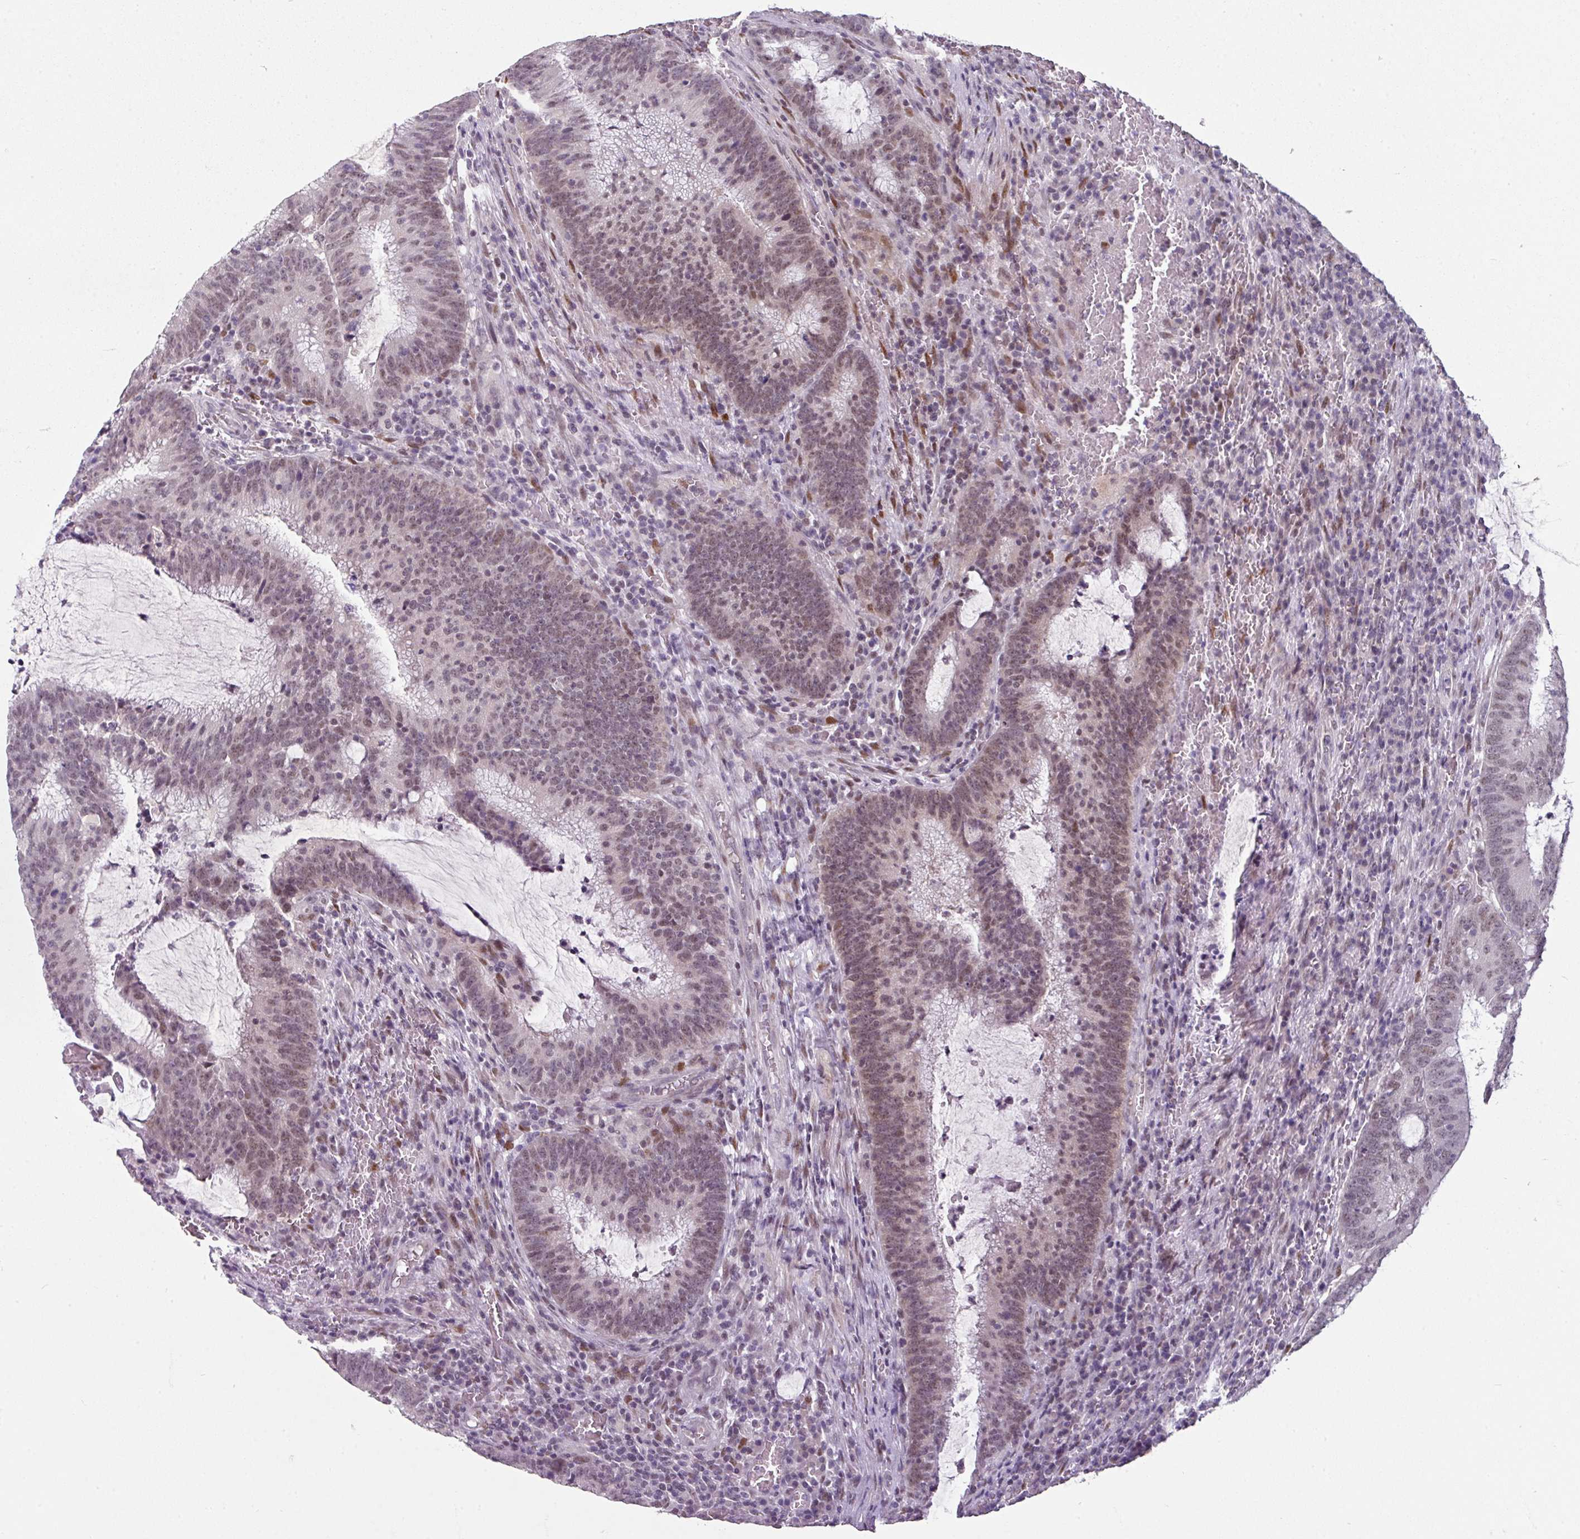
{"staining": {"intensity": "moderate", "quantity": ">75%", "location": "nuclear"}, "tissue": "colorectal cancer", "cell_type": "Tumor cells", "image_type": "cancer", "snomed": [{"axis": "morphology", "description": "Adenocarcinoma, NOS"}, {"axis": "topography", "description": "Rectum"}], "caption": "Moderate nuclear positivity for a protein is seen in approximately >75% of tumor cells of colorectal cancer (adenocarcinoma) using immunohistochemistry (IHC).", "gene": "ELK1", "patient": {"sex": "female", "age": 77}}